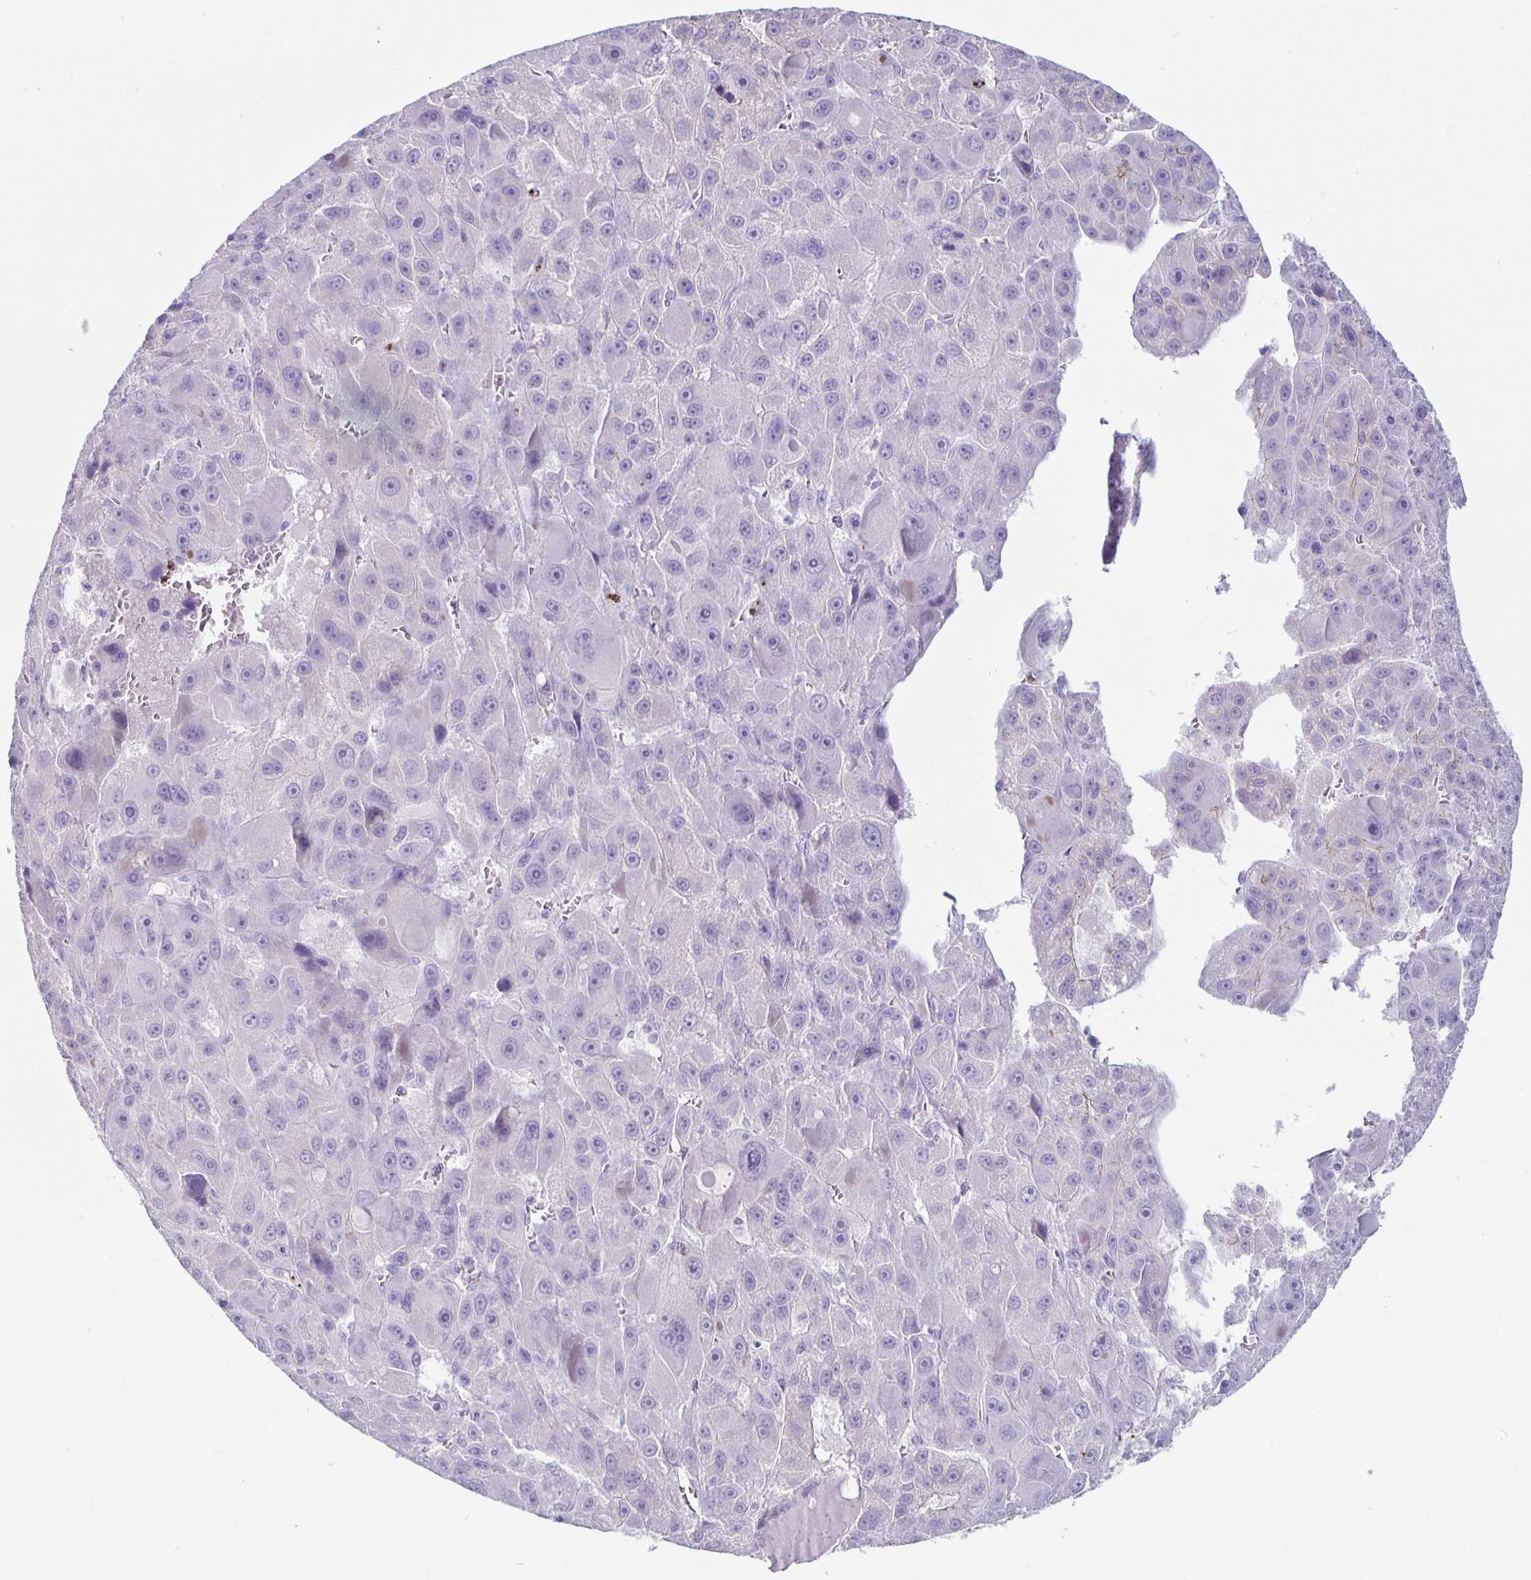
{"staining": {"intensity": "negative", "quantity": "none", "location": "none"}, "tissue": "liver cancer", "cell_type": "Tumor cells", "image_type": "cancer", "snomed": [{"axis": "morphology", "description": "Carcinoma, Hepatocellular, NOS"}, {"axis": "topography", "description": "Liver"}], "caption": "Immunohistochemical staining of human liver cancer (hepatocellular carcinoma) exhibits no significant staining in tumor cells.", "gene": "GZMK", "patient": {"sex": "male", "age": 76}}